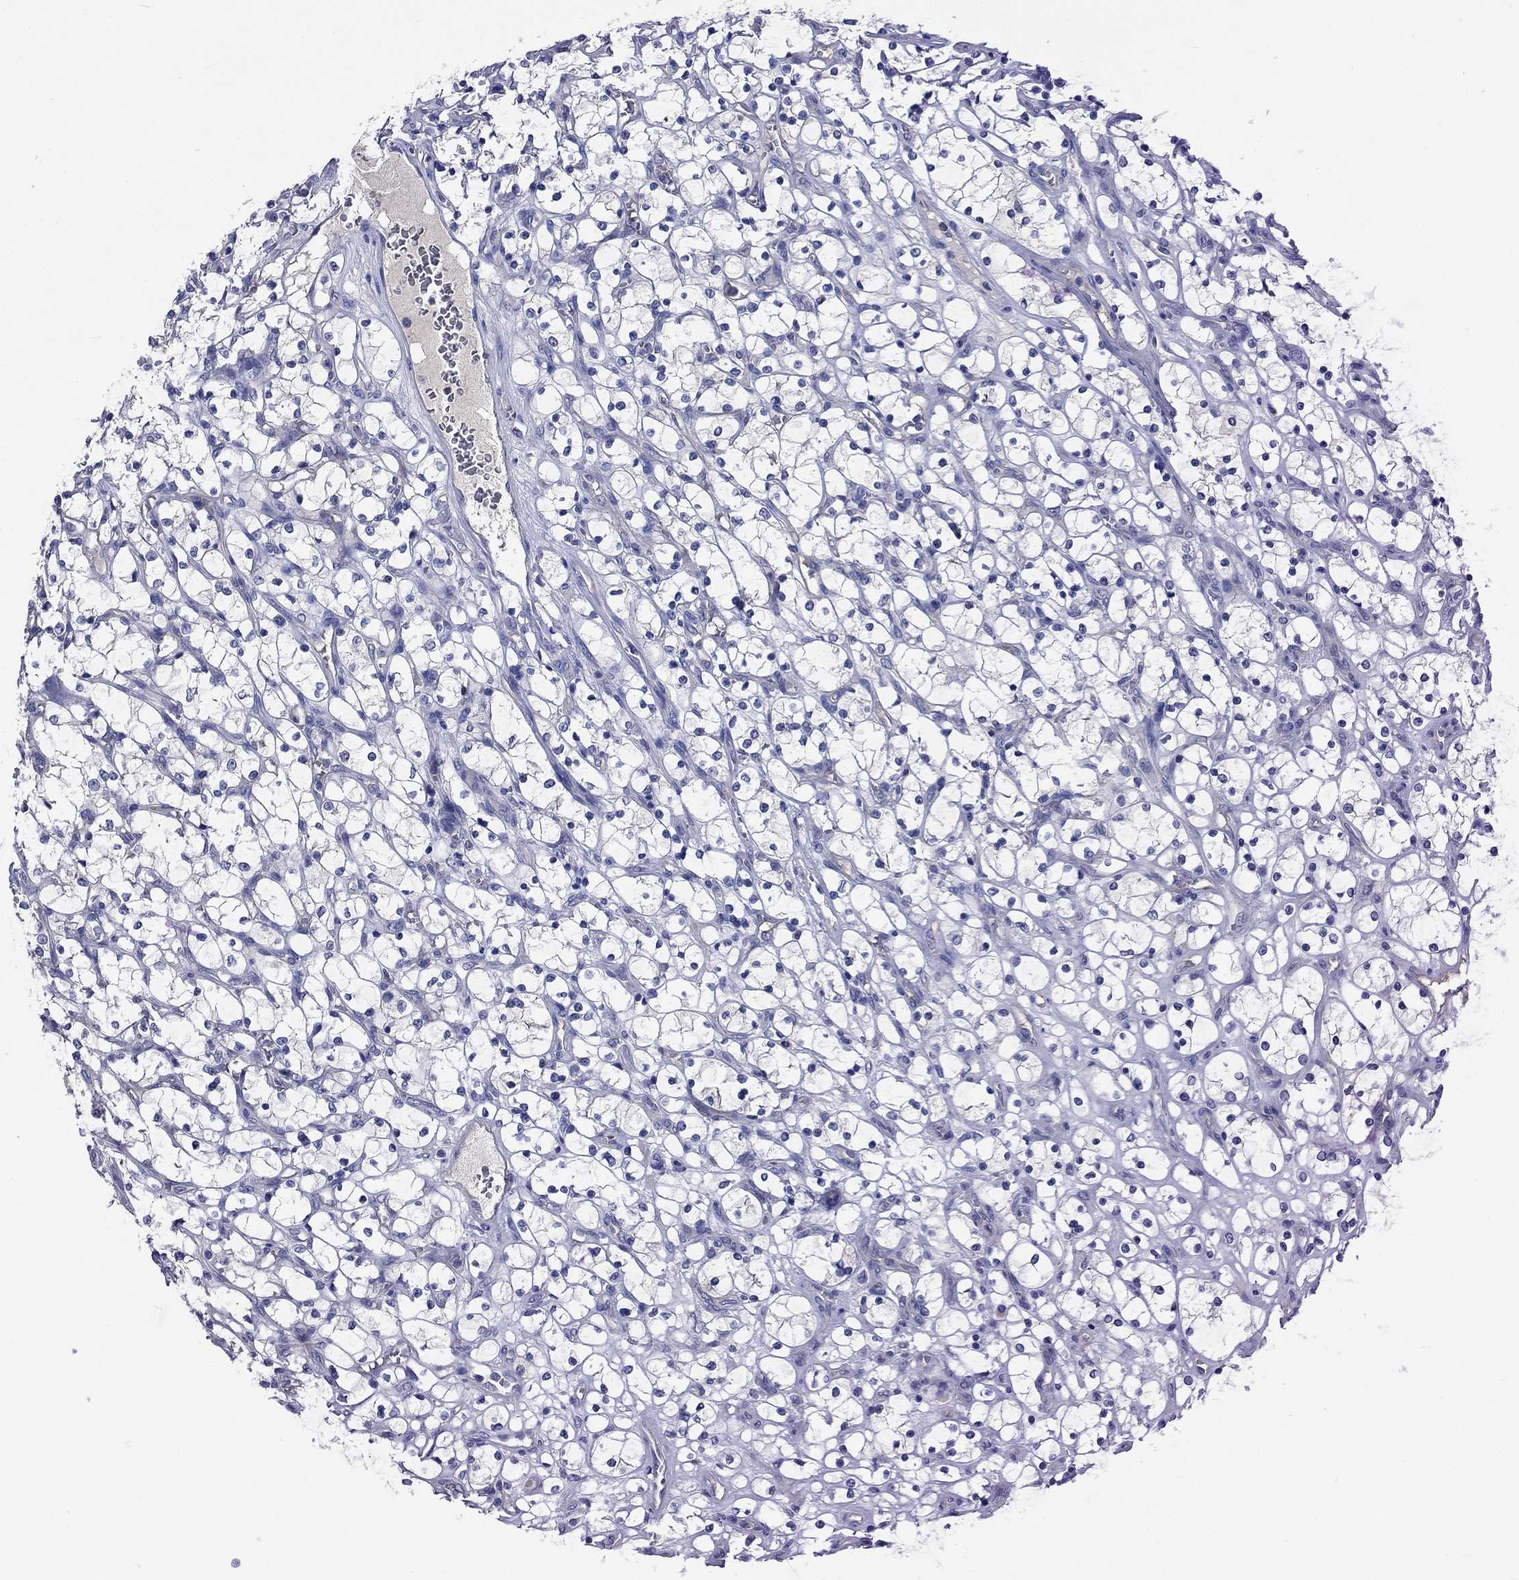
{"staining": {"intensity": "negative", "quantity": "none", "location": "none"}, "tissue": "renal cancer", "cell_type": "Tumor cells", "image_type": "cancer", "snomed": [{"axis": "morphology", "description": "Adenocarcinoma, NOS"}, {"axis": "topography", "description": "Kidney"}], "caption": "Immunohistochemistry (IHC) of human renal cancer exhibits no positivity in tumor cells.", "gene": "CNDP1", "patient": {"sex": "female", "age": 69}}